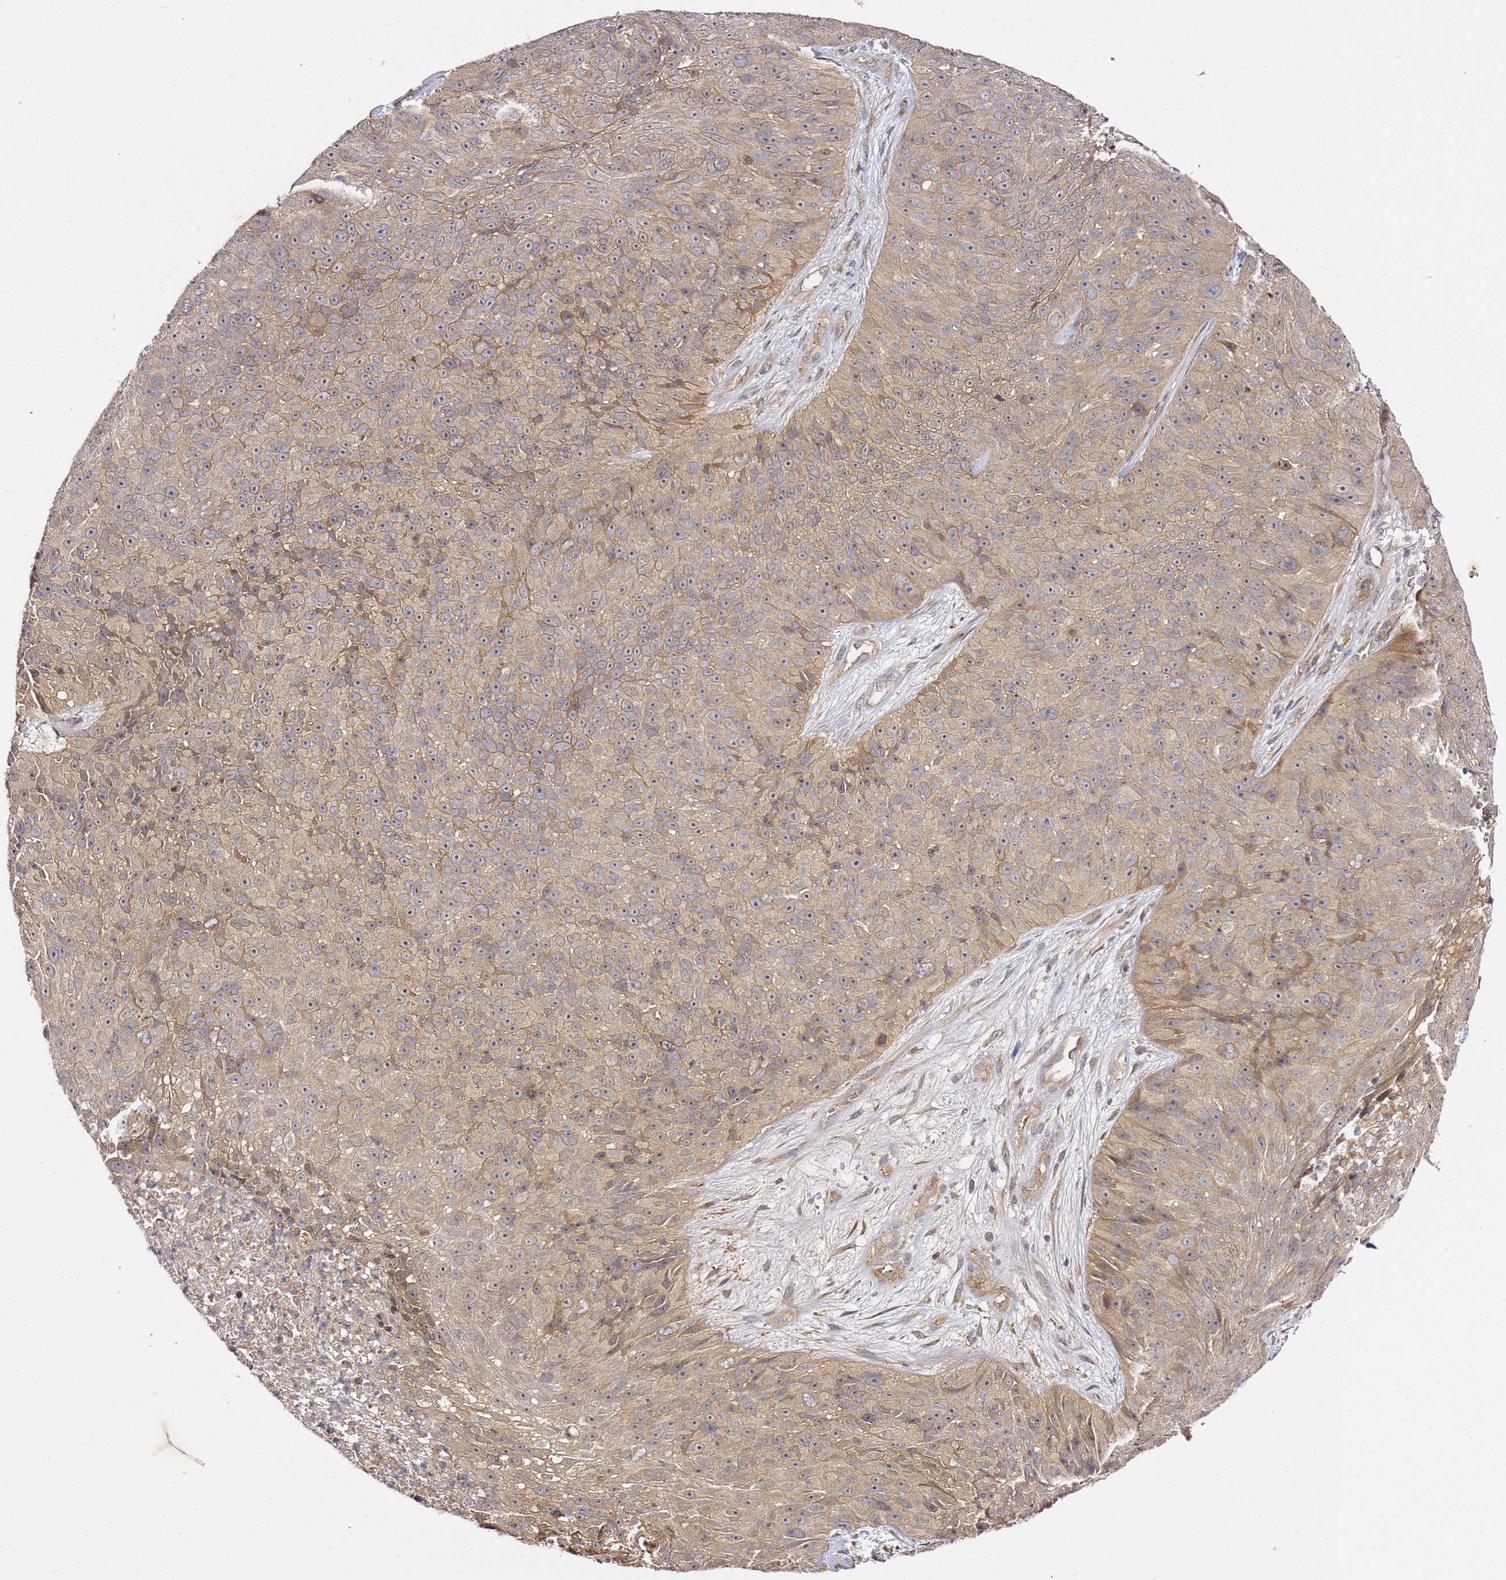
{"staining": {"intensity": "weak", "quantity": ">75%", "location": "cytoplasmic/membranous"}, "tissue": "skin cancer", "cell_type": "Tumor cells", "image_type": "cancer", "snomed": [{"axis": "morphology", "description": "Squamous cell carcinoma, NOS"}, {"axis": "topography", "description": "Skin"}], "caption": "High-magnification brightfield microscopy of squamous cell carcinoma (skin) stained with DAB (3,3'-diaminobenzidine) (brown) and counterstained with hematoxylin (blue). tumor cells exhibit weak cytoplasmic/membranous positivity is identified in about>75% of cells.", "gene": "OSBPL2", "patient": {"sex": "female", "age": 87}}